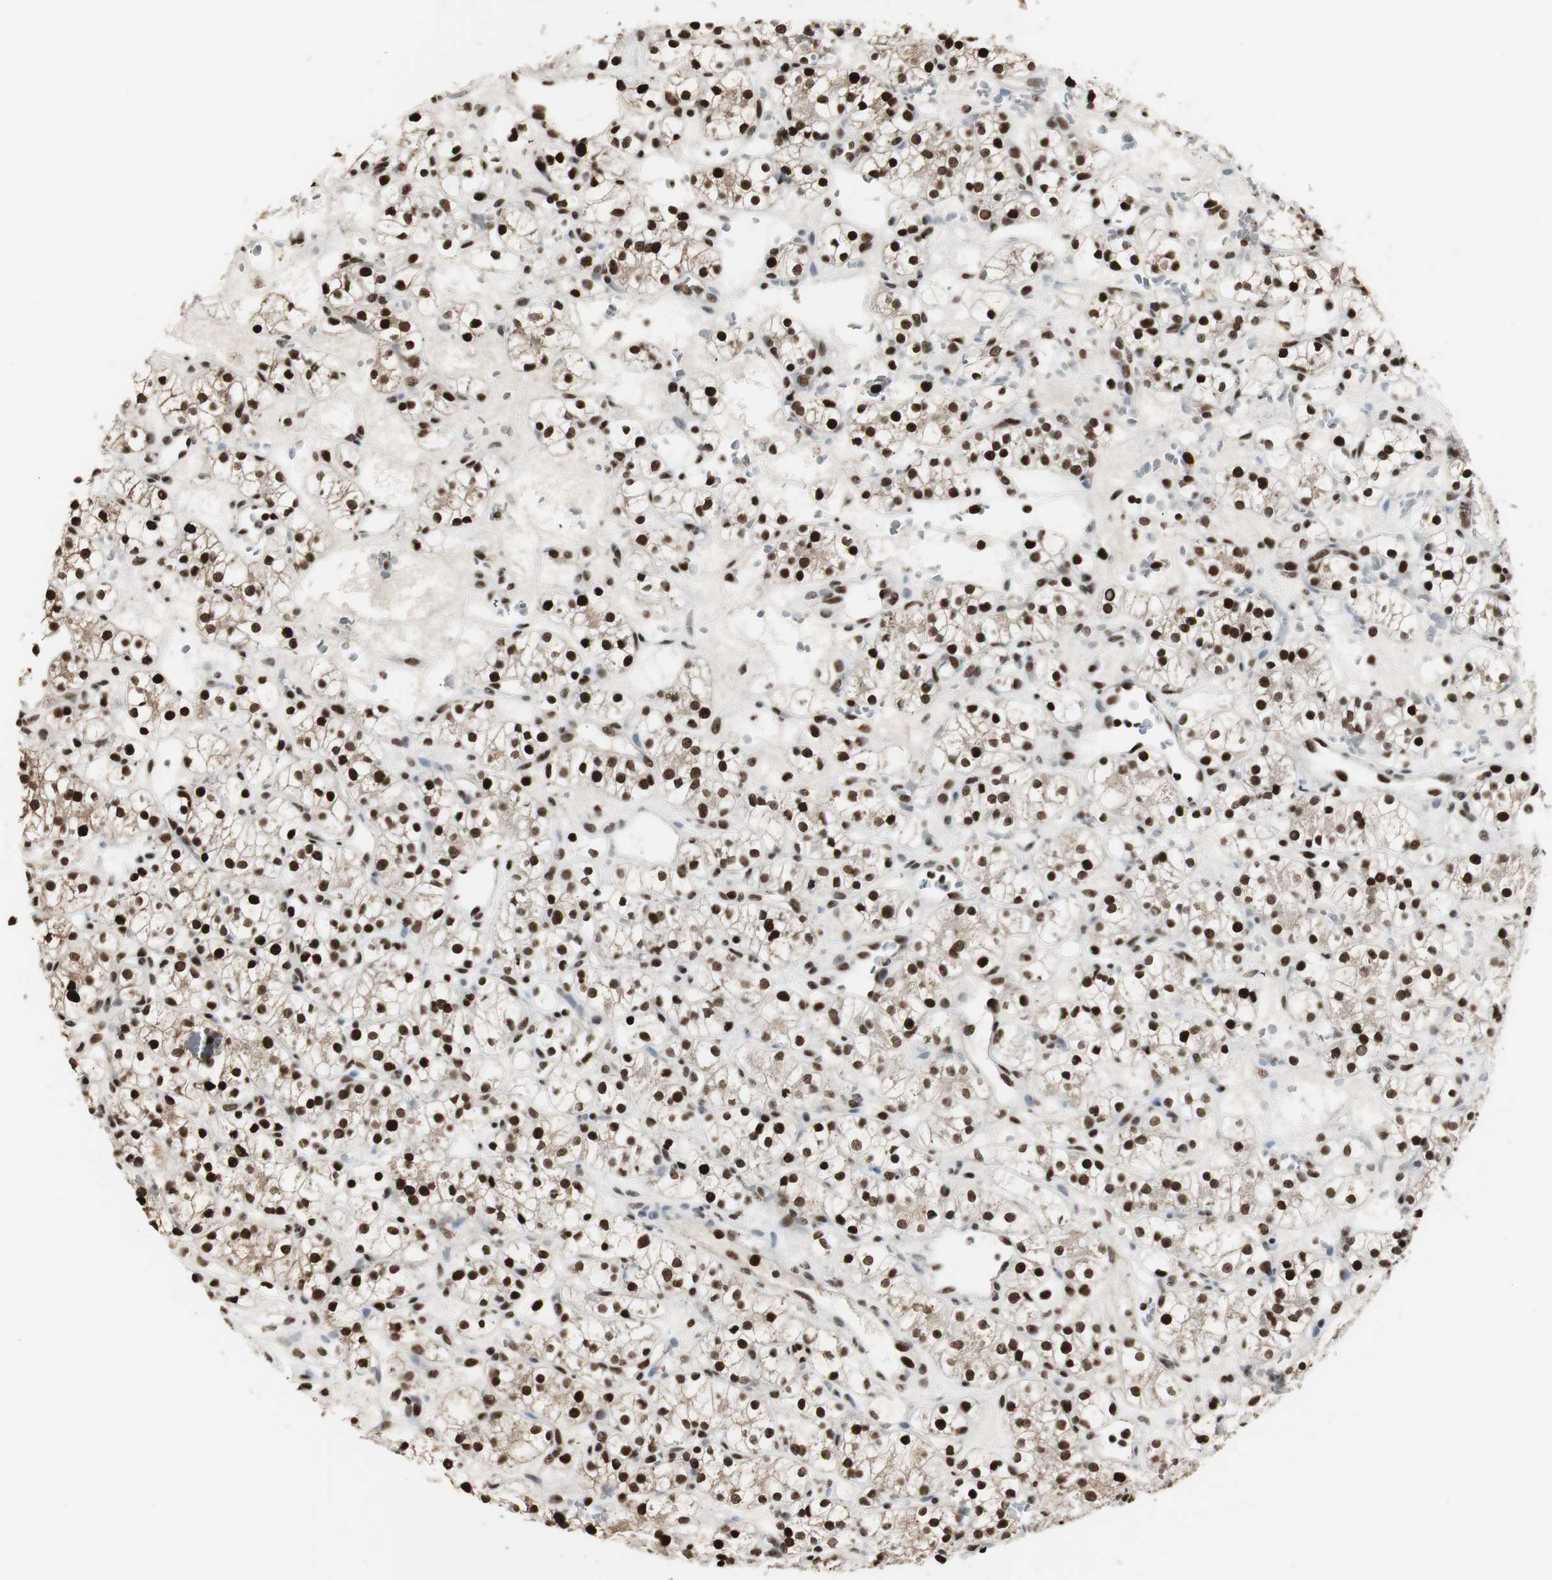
{"staining": {"intensity": "strong", "quantity": ">75%", "location": "nuclear"}, "tissue": "renal cancer", "cell_type": "Tumor cells", "image_type": "cancer", "snomed": [{"axis": "morphology", "description": "Adenocarcinoma, NOS"}, {"axis": "topography", "description": "Kidney"}], "caption": "Protein staining of renal cancer tissue shows strong nuclear positivity in about >75% of tumor cells.", "gene": "PARN", "patient": {"sex": "female", "age": 60}}